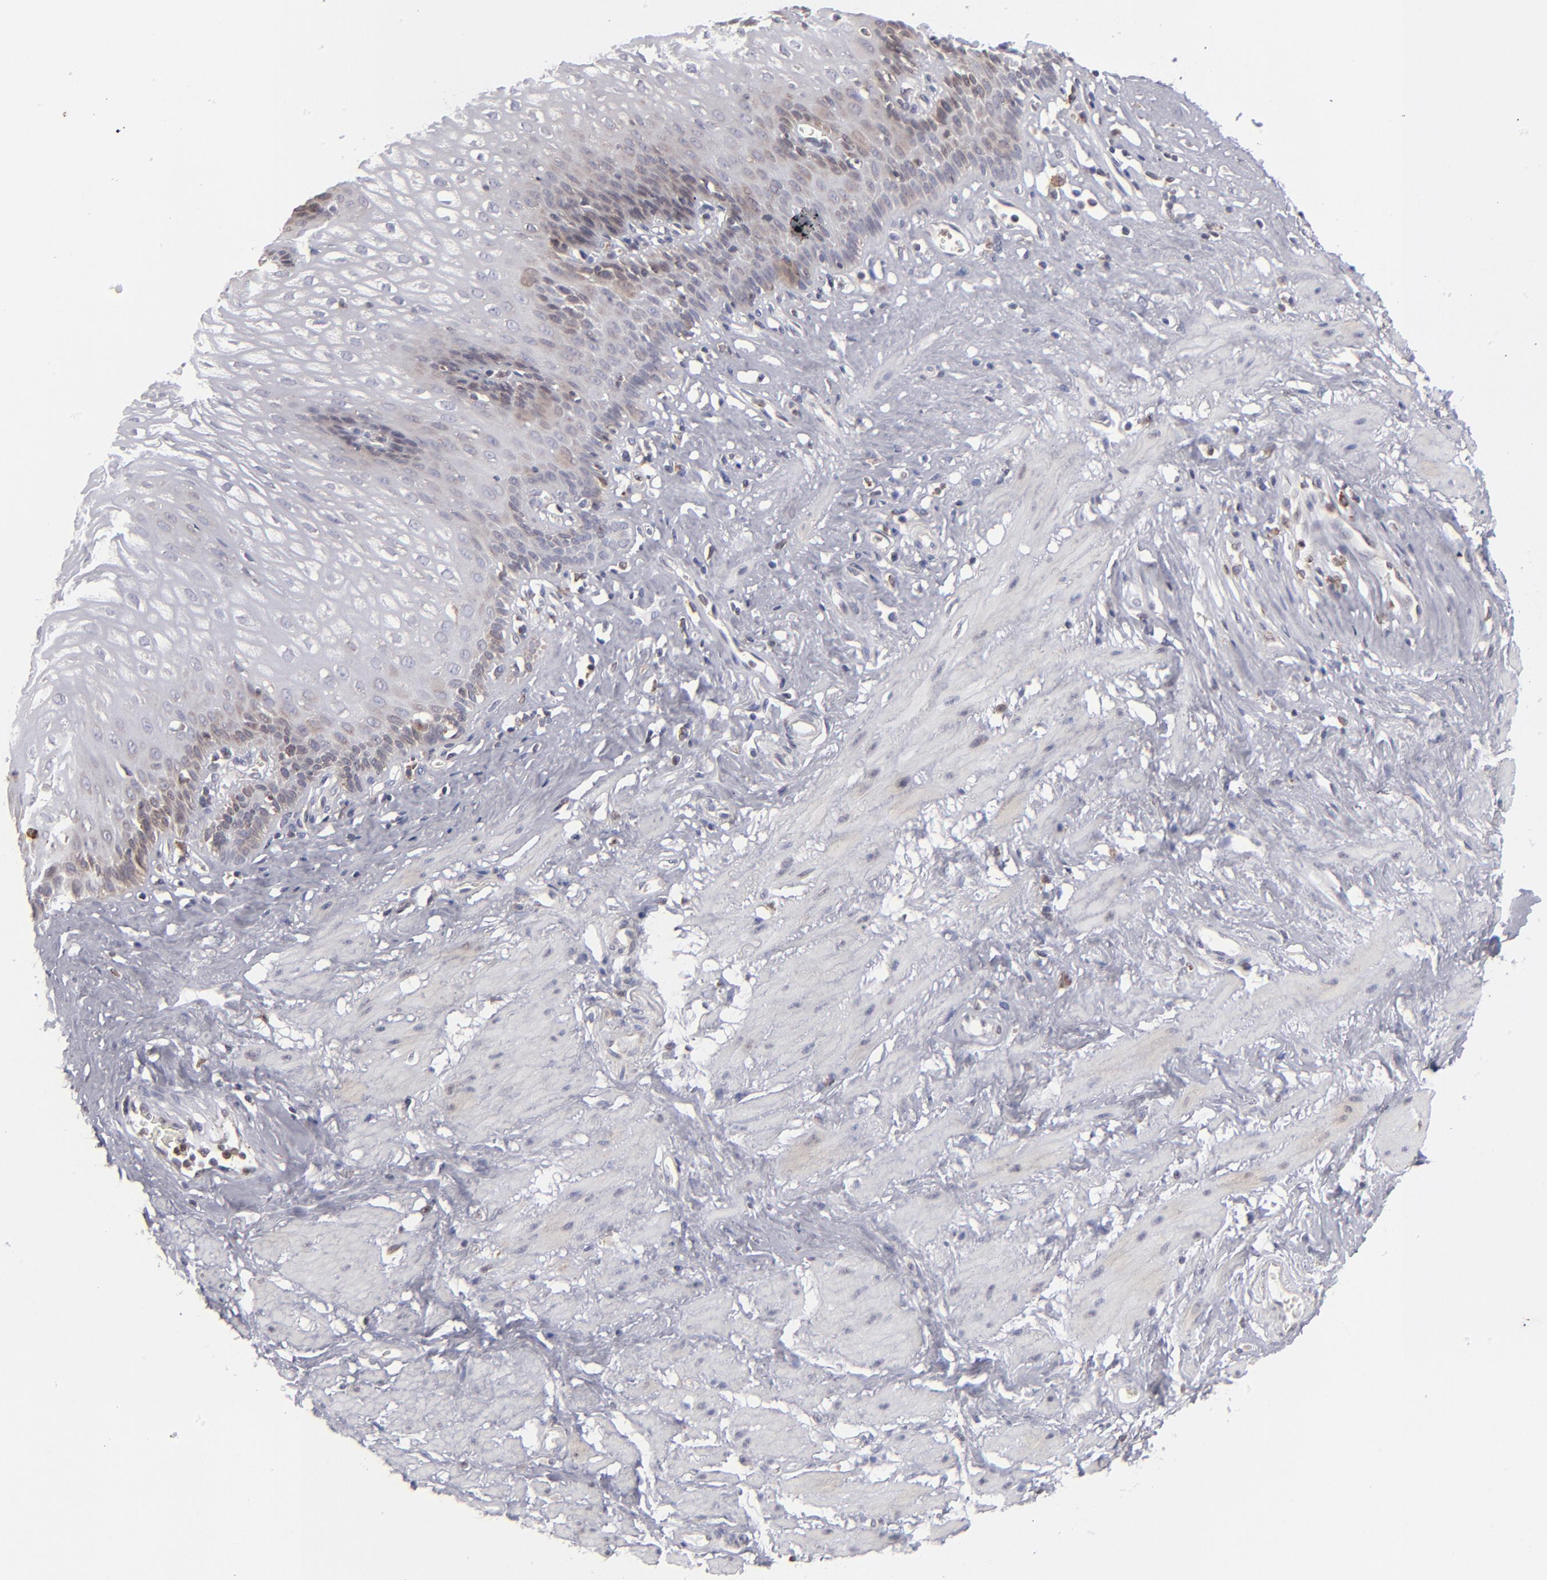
{"staining": {"intensity": "weak", "quantity": "<25%", "location": "cytoplasmic/membranous"}, "tissue": "esophagus", "cell_type": "Squamous epithelial cells", "image_type": "normal", "snomed": [{"axis": "morphology", "description": "Normal tissue, NOS"}, {"axis": "topography", "description": "Esophagus"}], "caption": "Human esophagus stained for a protein using immunohistochemistry displays no expression in squamous epithelial cells.", "gene": "TMX1", "patient": {"sex": "female", "age": 70}}